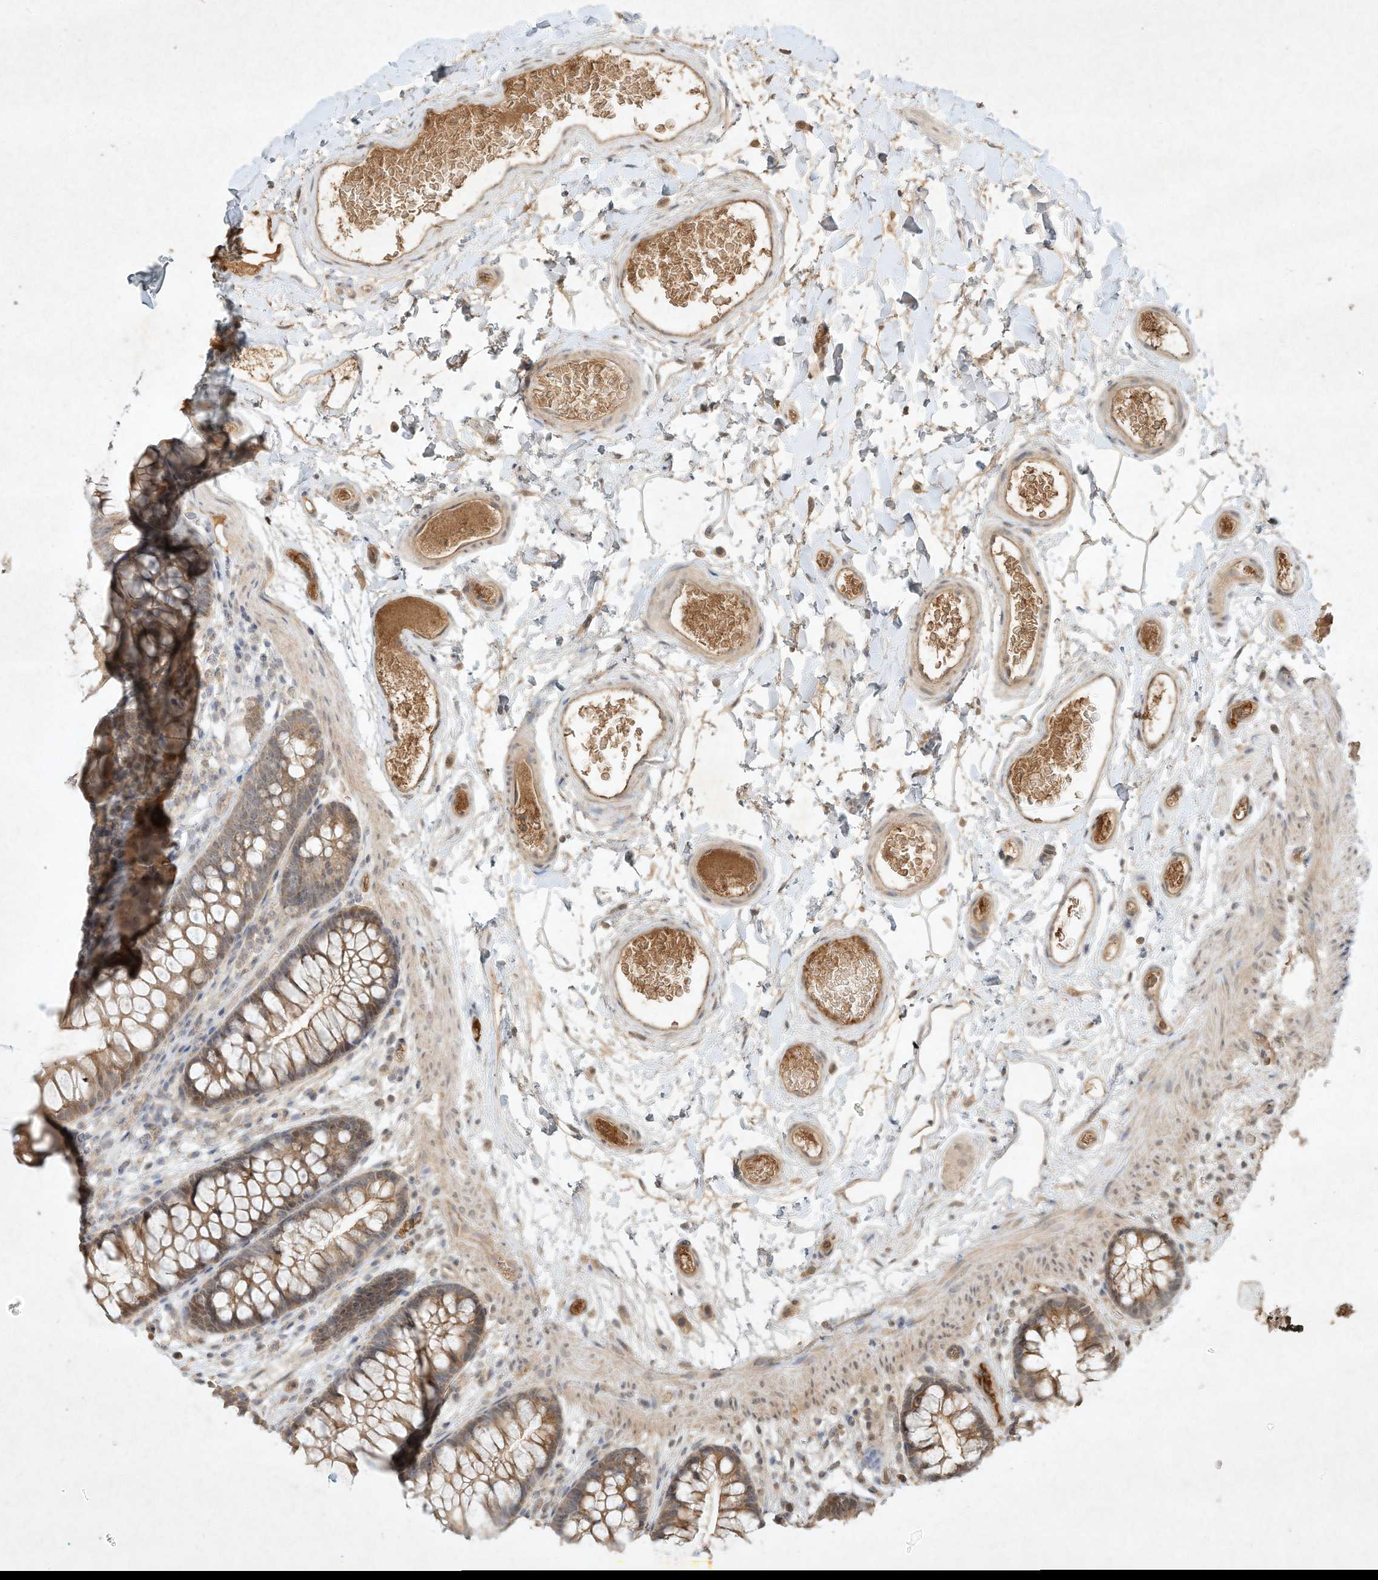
{"staining": {"intensity": "moderate", "quantity": ">75%", "location": "cytoplasmic/membranous"}, "tissue": "colon", "cell_type": "Endothelial cells", "image_type": "normal", "snomed": [{"axis": "morphology", "description": "Normal tissue, NOS"}, {"axis": "topography", "description": "Colon"}], "caption": "An IHC photomicrograph of benign tissue is shown. Protein staining in brown highlights moderate cytoplasmic/membranous positivity in colon within endothelial cells.", "gene": "BTRC", "patient": {"sex": "female", "age": 62}}